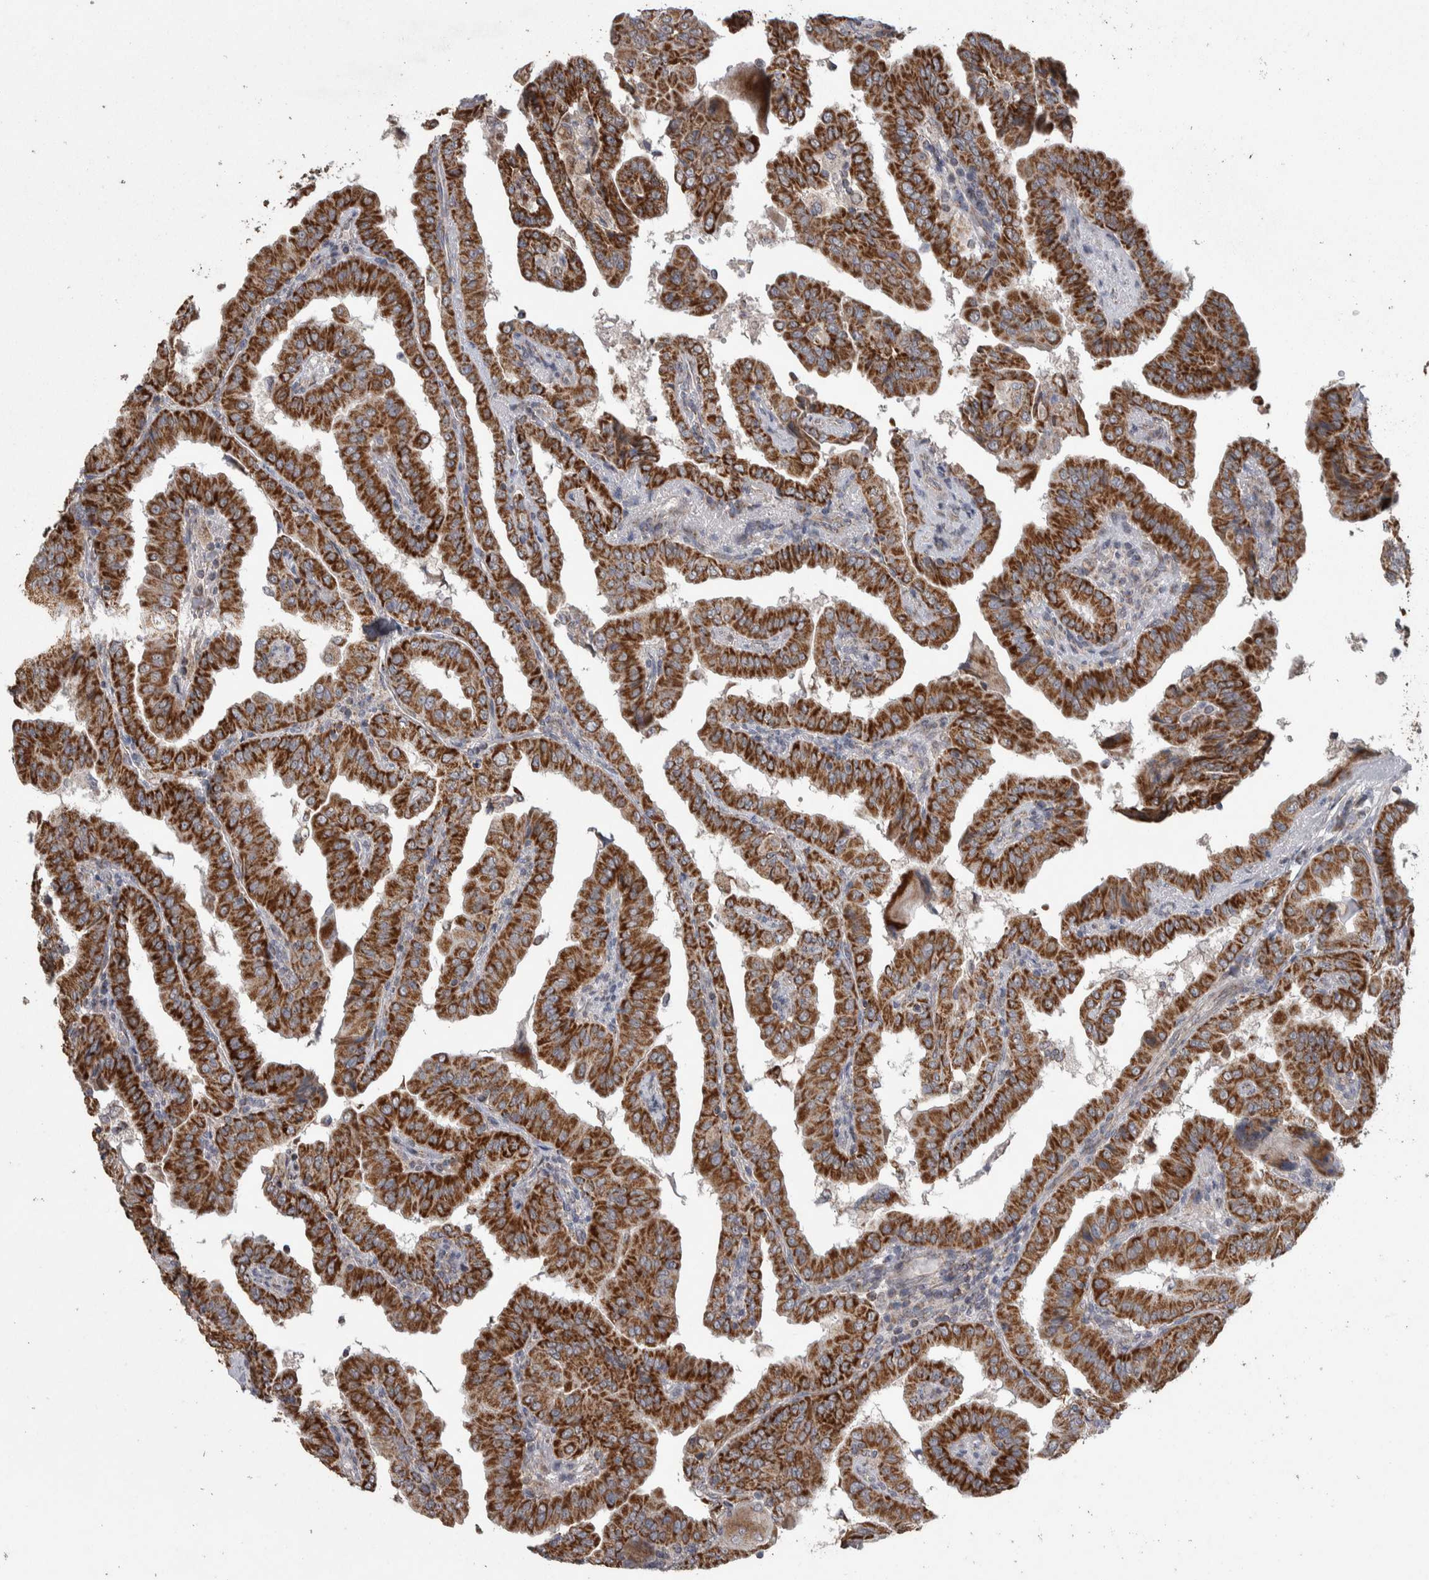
{"staining": {"intensity": "strong", "quantity": ">75%", "location": "cytoplasmic/membranous"}, "tissue": "thyroid cancer", "cell_type": "Tumor cells", "image_type": "cancer", "snomed": [{"axis": "morphology", "description": "Papillary adenocarcinoma, NOS"}, {"axis": "topography", "description": "Thyroid gland"}], "caption": "Strong cytoplasmic/membranous protein positivity is identified in approximately >75% of tumor cells in thyroid cancer.", "gene": "SCO1", "patient": {"sex": "male", "age": 33}}